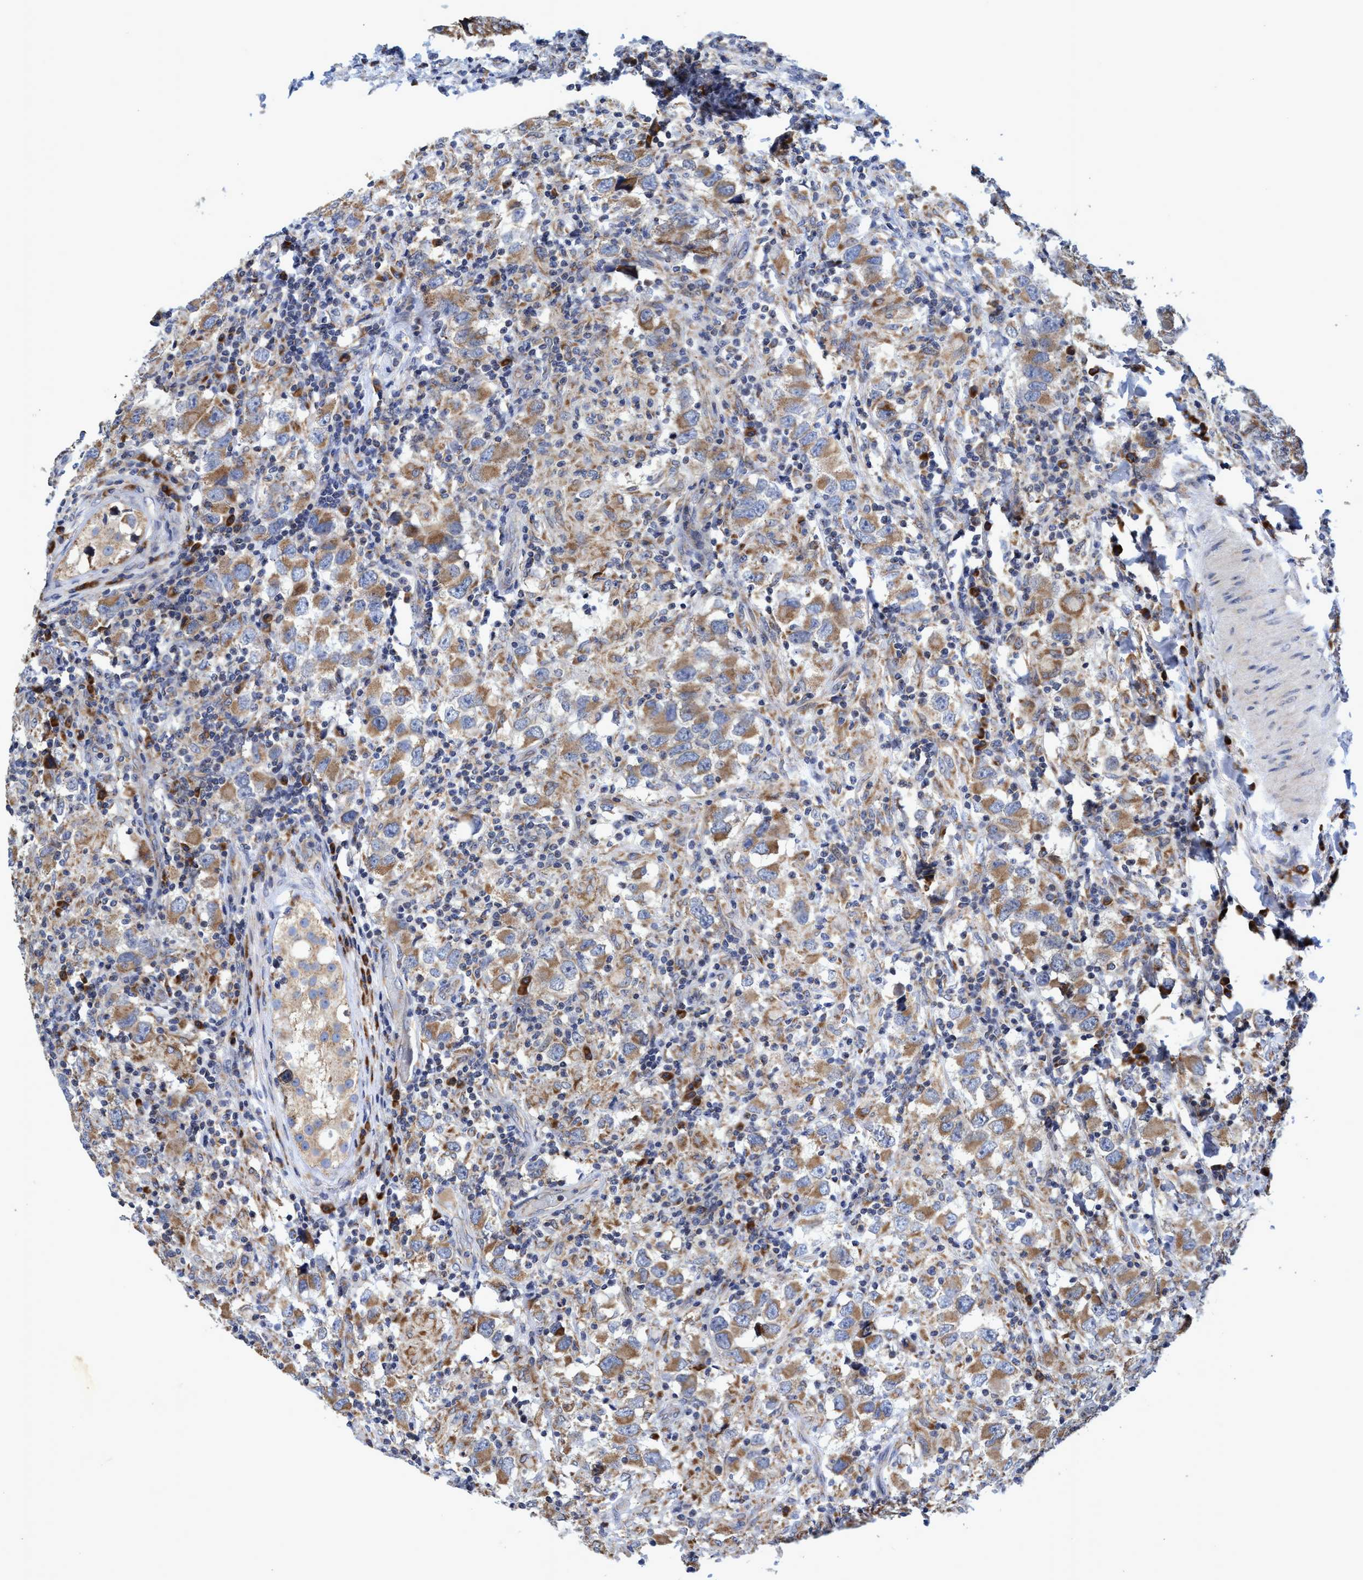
{"staining": {"intensity": "weak", "quantity": ">75%", "location": "cytoplasmic/membranous"}, "tissue": "testis cancer", "cell_type": "Tumor cells", "image_type": "cancer", "snomed": [{"axis": "morphology", "description": "Carcinoma, Embryonal, NOS"}, {"axis": "topography", "description": "Testis"}], "caption": "This image exhibits immunohistochemistry staining of testis cancer, with low weak cytoplasmic/membranous staining in approximately >75% of tumor cells.", "gene": "NAT16", "patient": {"sex": "male", "age": 21}}